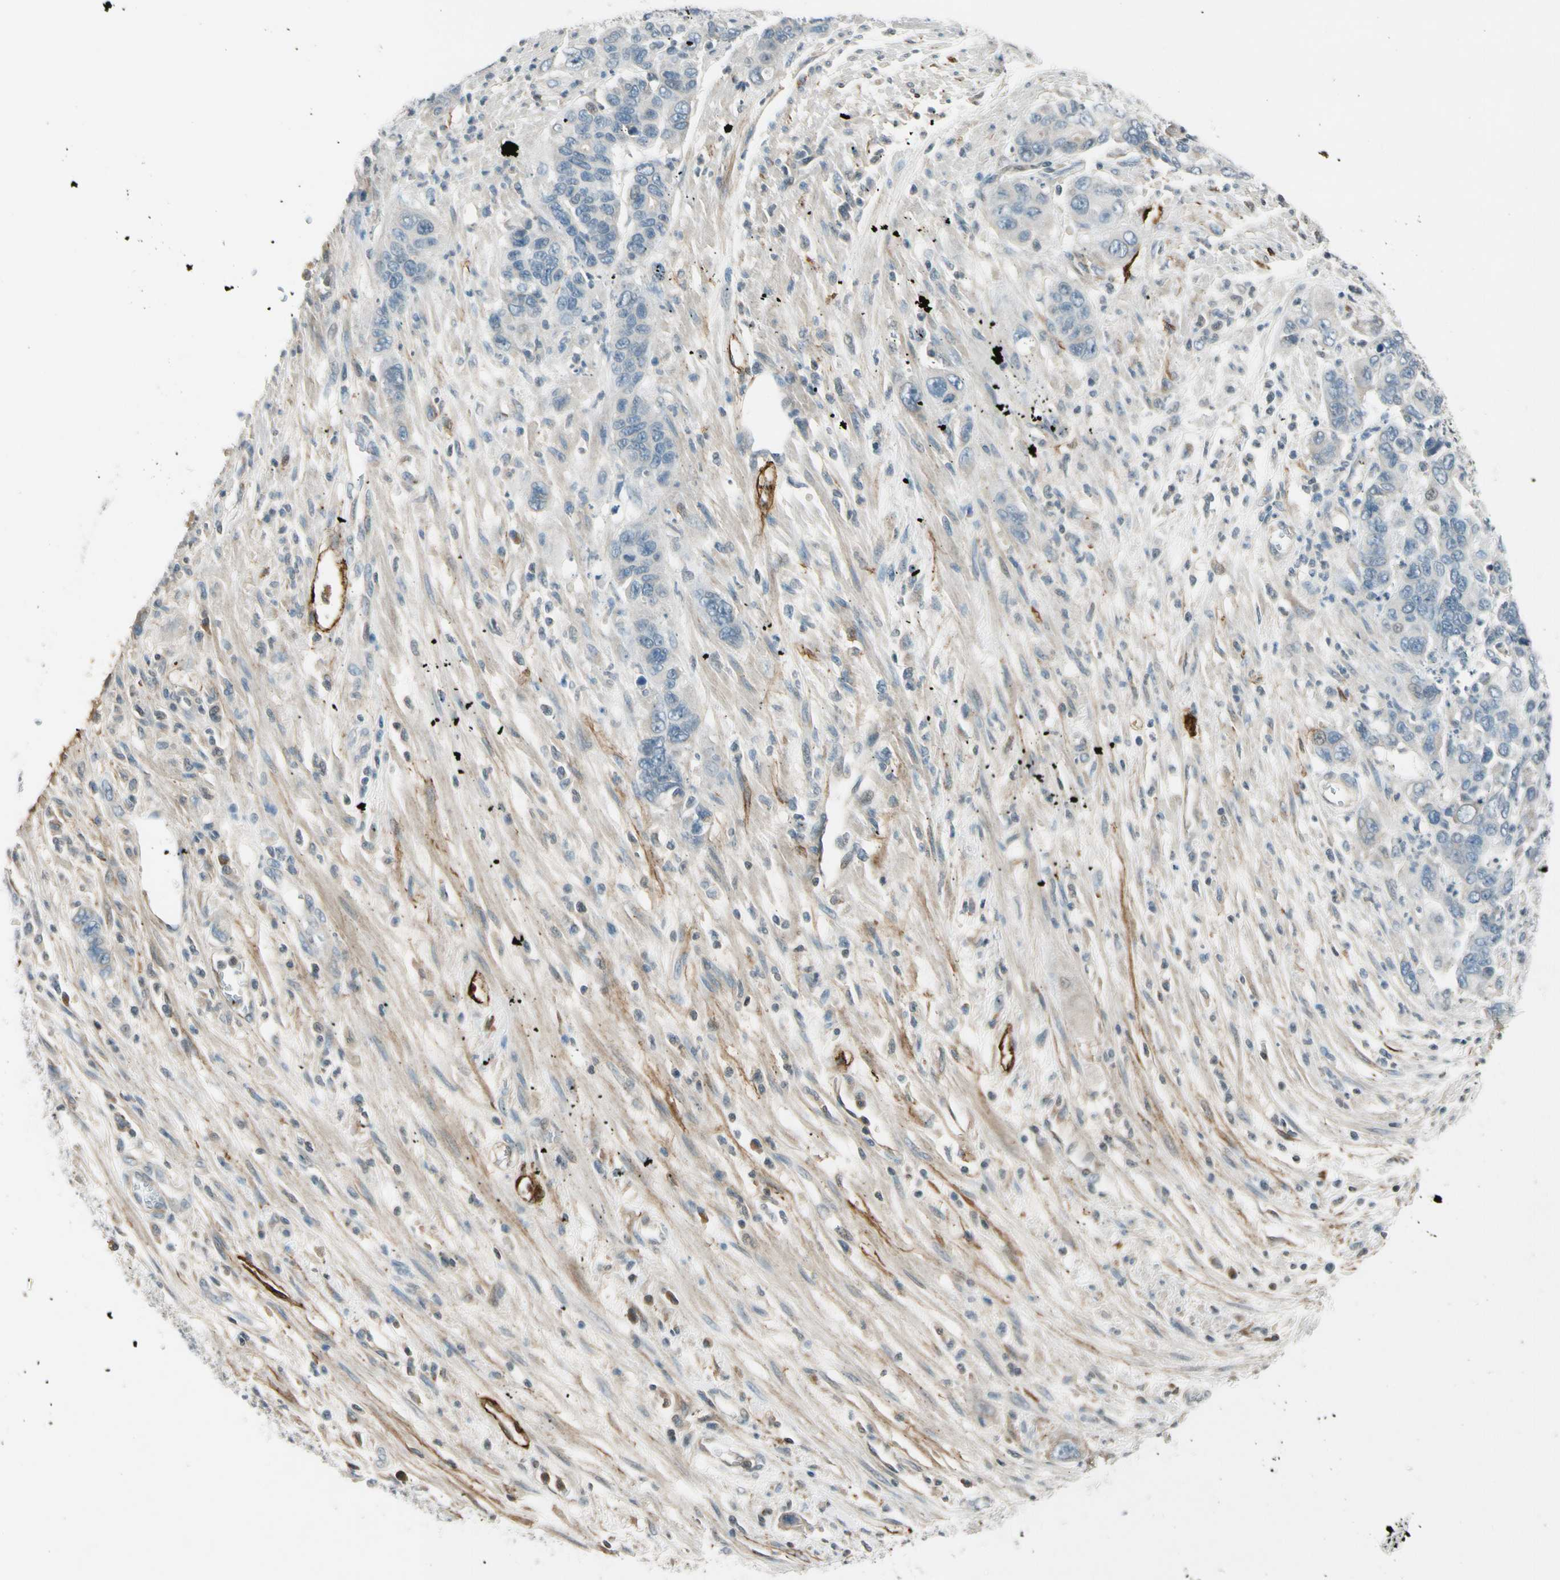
{"staining": {"intensity": "negative", "quantity": "none", "location": "none"}, "tissue": "pancreatic cancer", "cell_type": "Tumor cells", "image_type": "cancer", "snomed": [{"axis": "morphology", "description": "Adenocarcinoma, NOS"}, {"axis": "topography", "description": "Pancreas"}], "caption": "This is an immunohistochemistry (IHC) photomicrograph of pancreatic cancer. There is no expression in tumor cells.", "gene": "PDPN", "patient": {"sex": "female", "age": 71}}